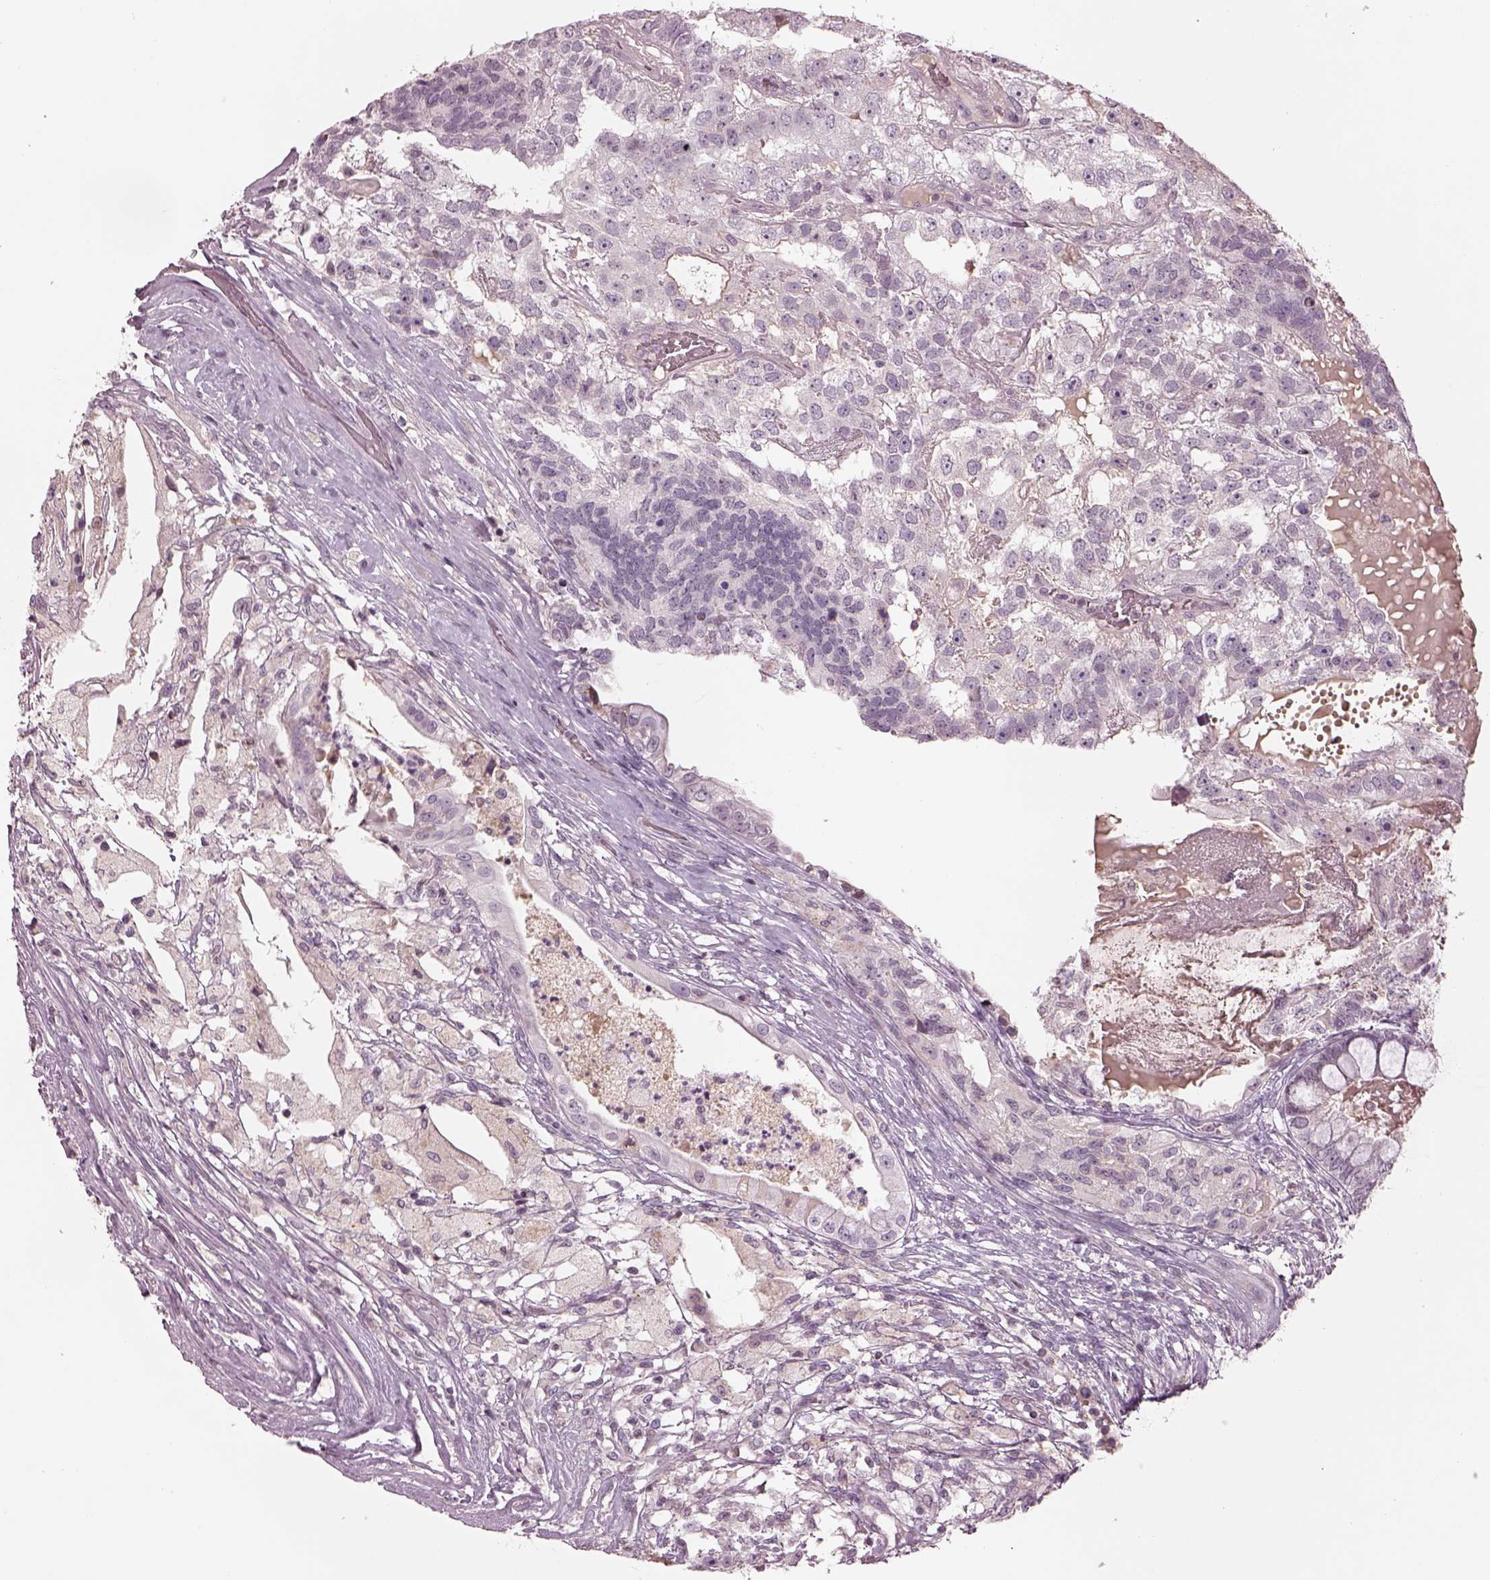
{"staining": {"intensity": "weak", "quantity": "<25%", "location": "cytoplasmic/membranous"}, "tissue": "testis cancer", "cell_type": "Tumor cells", "image_type": "cancer", "snomed": [{"axis": "morphology", "description": "Seminoma, NOS"}, {"axis": "morphology", "description": "Carcinoma, Embryonal, NOS"}, {"axis": "topography", "description": "Testis"}], "caption": "This is an immunohistochemistry (IHC) photomicrograph of testis seminoma. There is no staining in tumor cells.", "gene": "TLX3", "patient": {"sex": "male", "age": 41}}